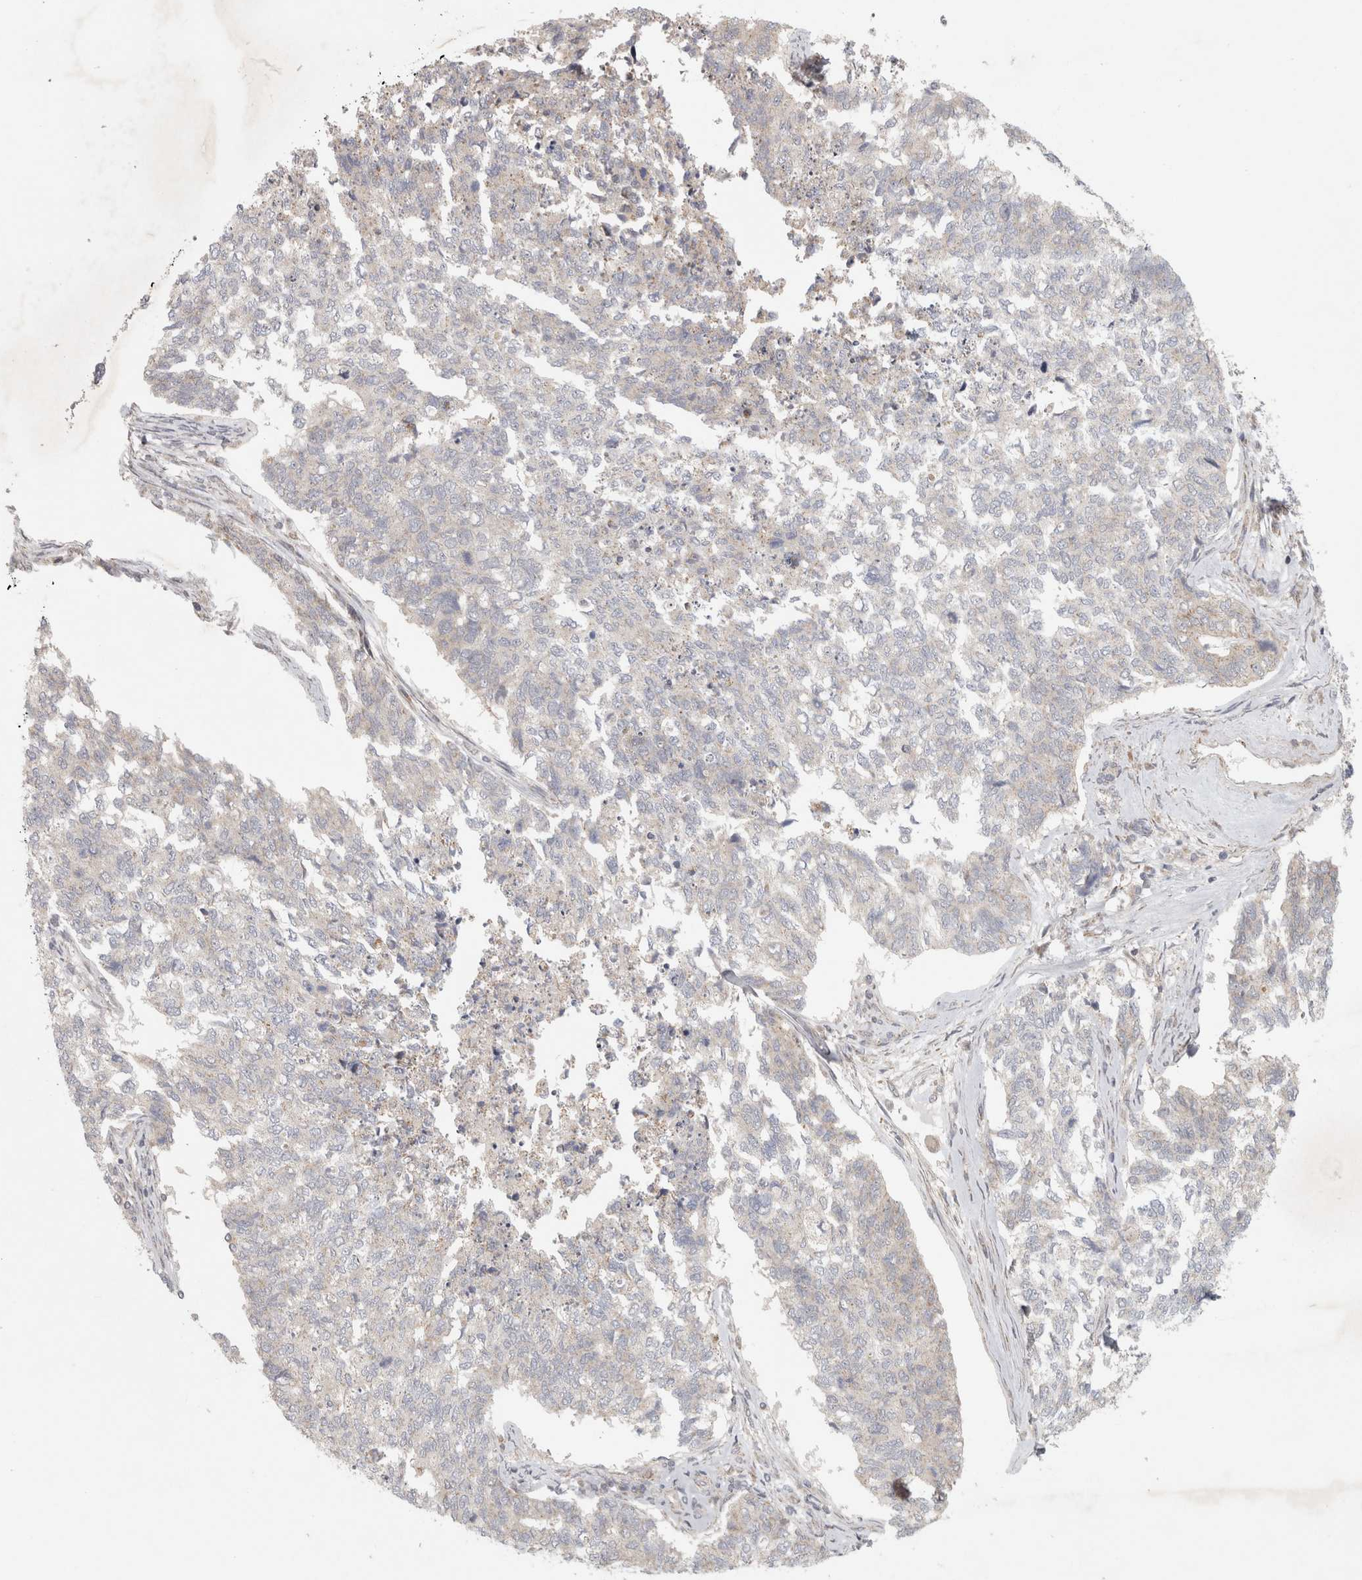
{"staining": {"intensity": "negative", "quantity": "none", "location": "none"}, "tissue": "cervical cancer", "cell_type": "Tumor cells", "image_type": "cancer", "snomed": [{"axis": "morphology", "description": "Squamous cell carcinoma, NOS"}, {"axis": "topography", "description": "Cervix"}], "caption": "This image is of cervical squamous cell carcinoma stained with immunohistochemistry to label a protein in brown with the nuclei are counter-stained blue. There is no expression in tumor cells. (Immunohistochemistry, brightfield microscopy, high magnification).", "gene": "KDM8", "patient": {"sex": "female", "age": 63}}